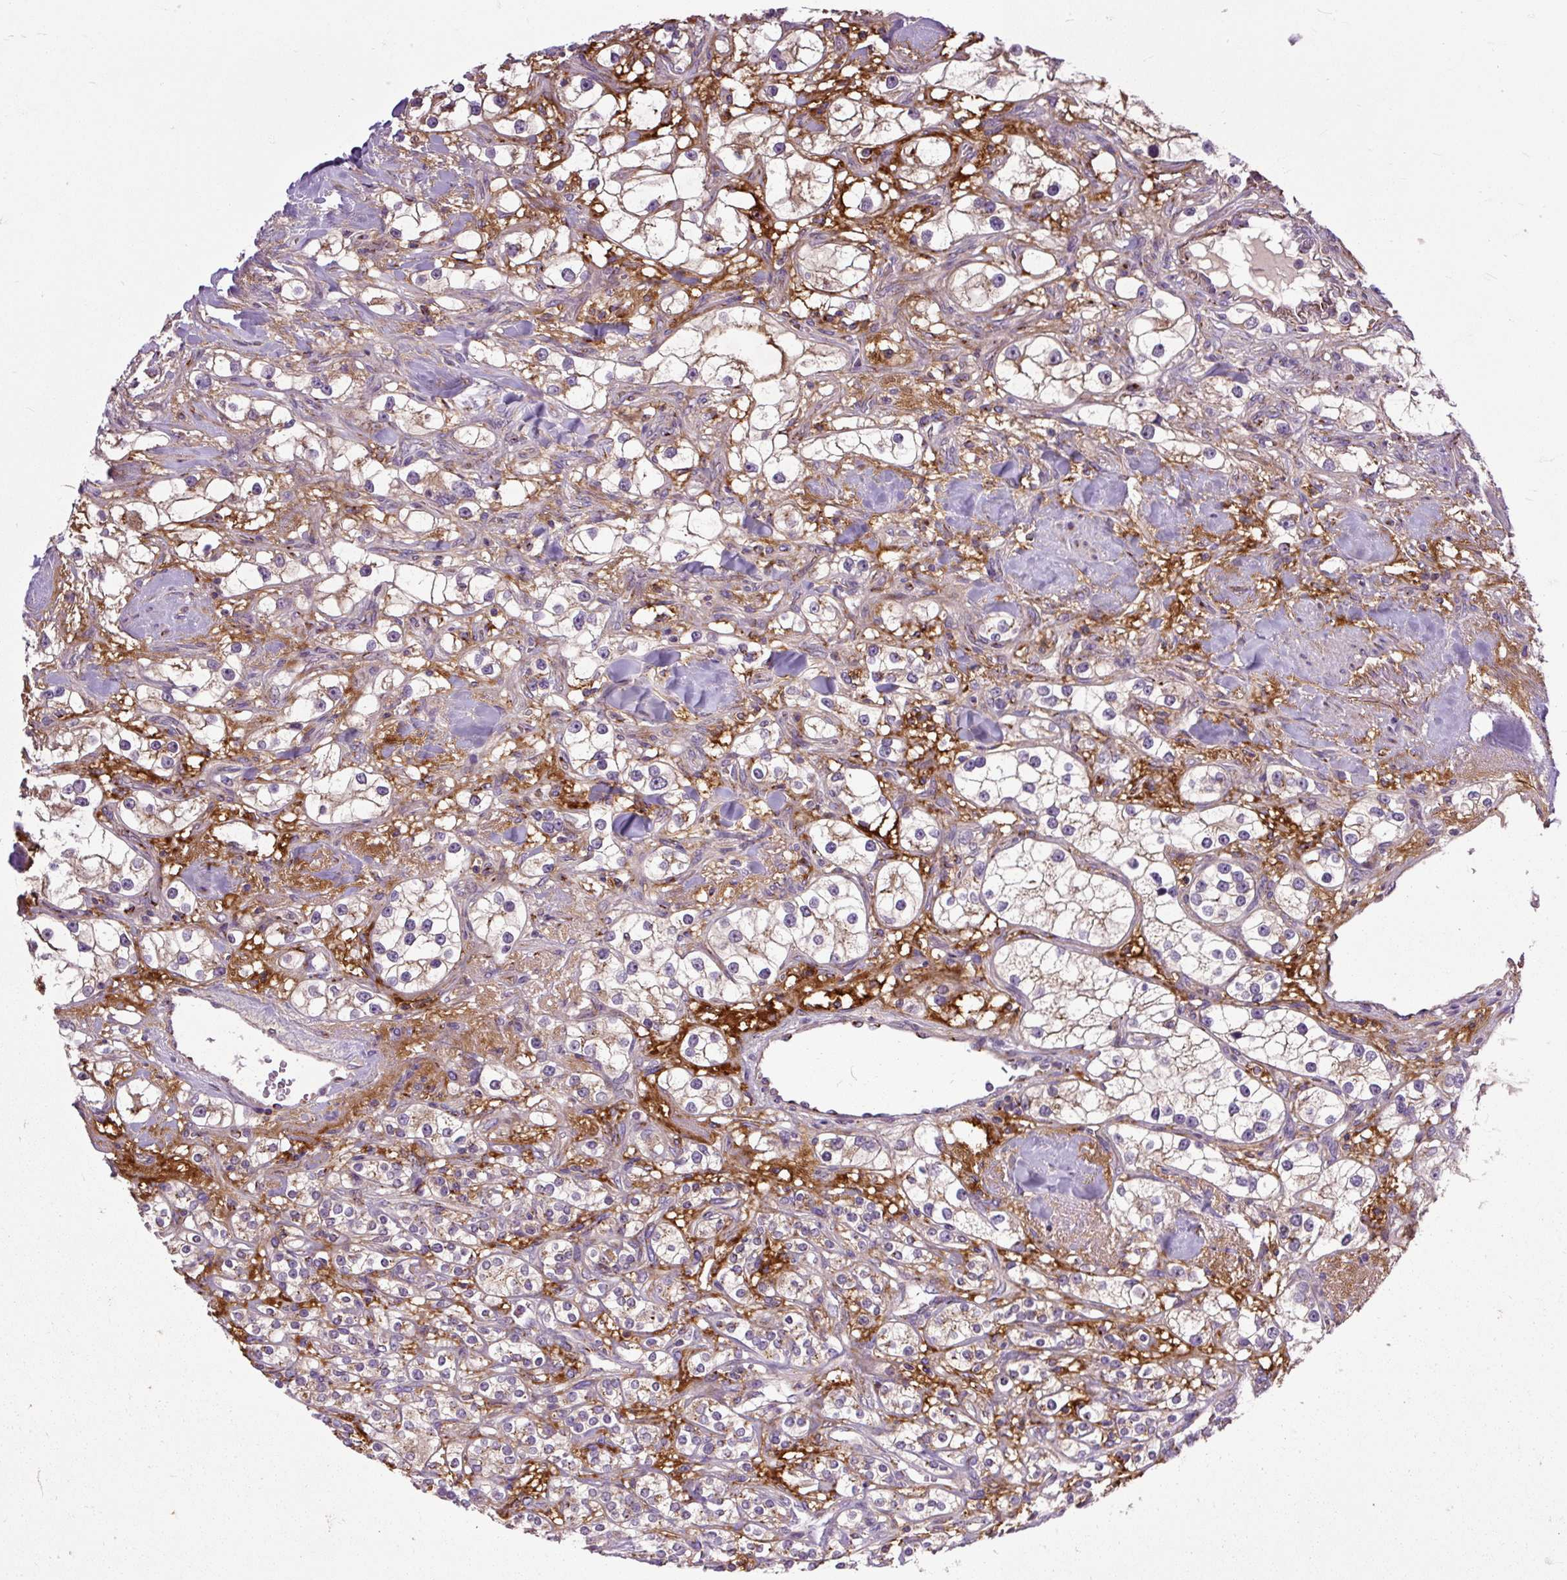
{"staining": {"intensity": "weak", "quantity": ">75%", "location": "cytoplasmic/membranous"}, "tissue": "renal cancer", "cell_type": "Tumor cells", "image_type": "cancer", "snomed": [{"axis": "morphology", "description": "Adenocarcinoma, NOS"}, {"axis": "topography", "description": "Kidney"}], "caption": "A brown stain highlights weak cytoplasmic/membranous staining of a protein in human adenocarcinoma (renal) tumor cells.", "gene": "MSMP", "patient": {"sex": "male", "age": 77}}